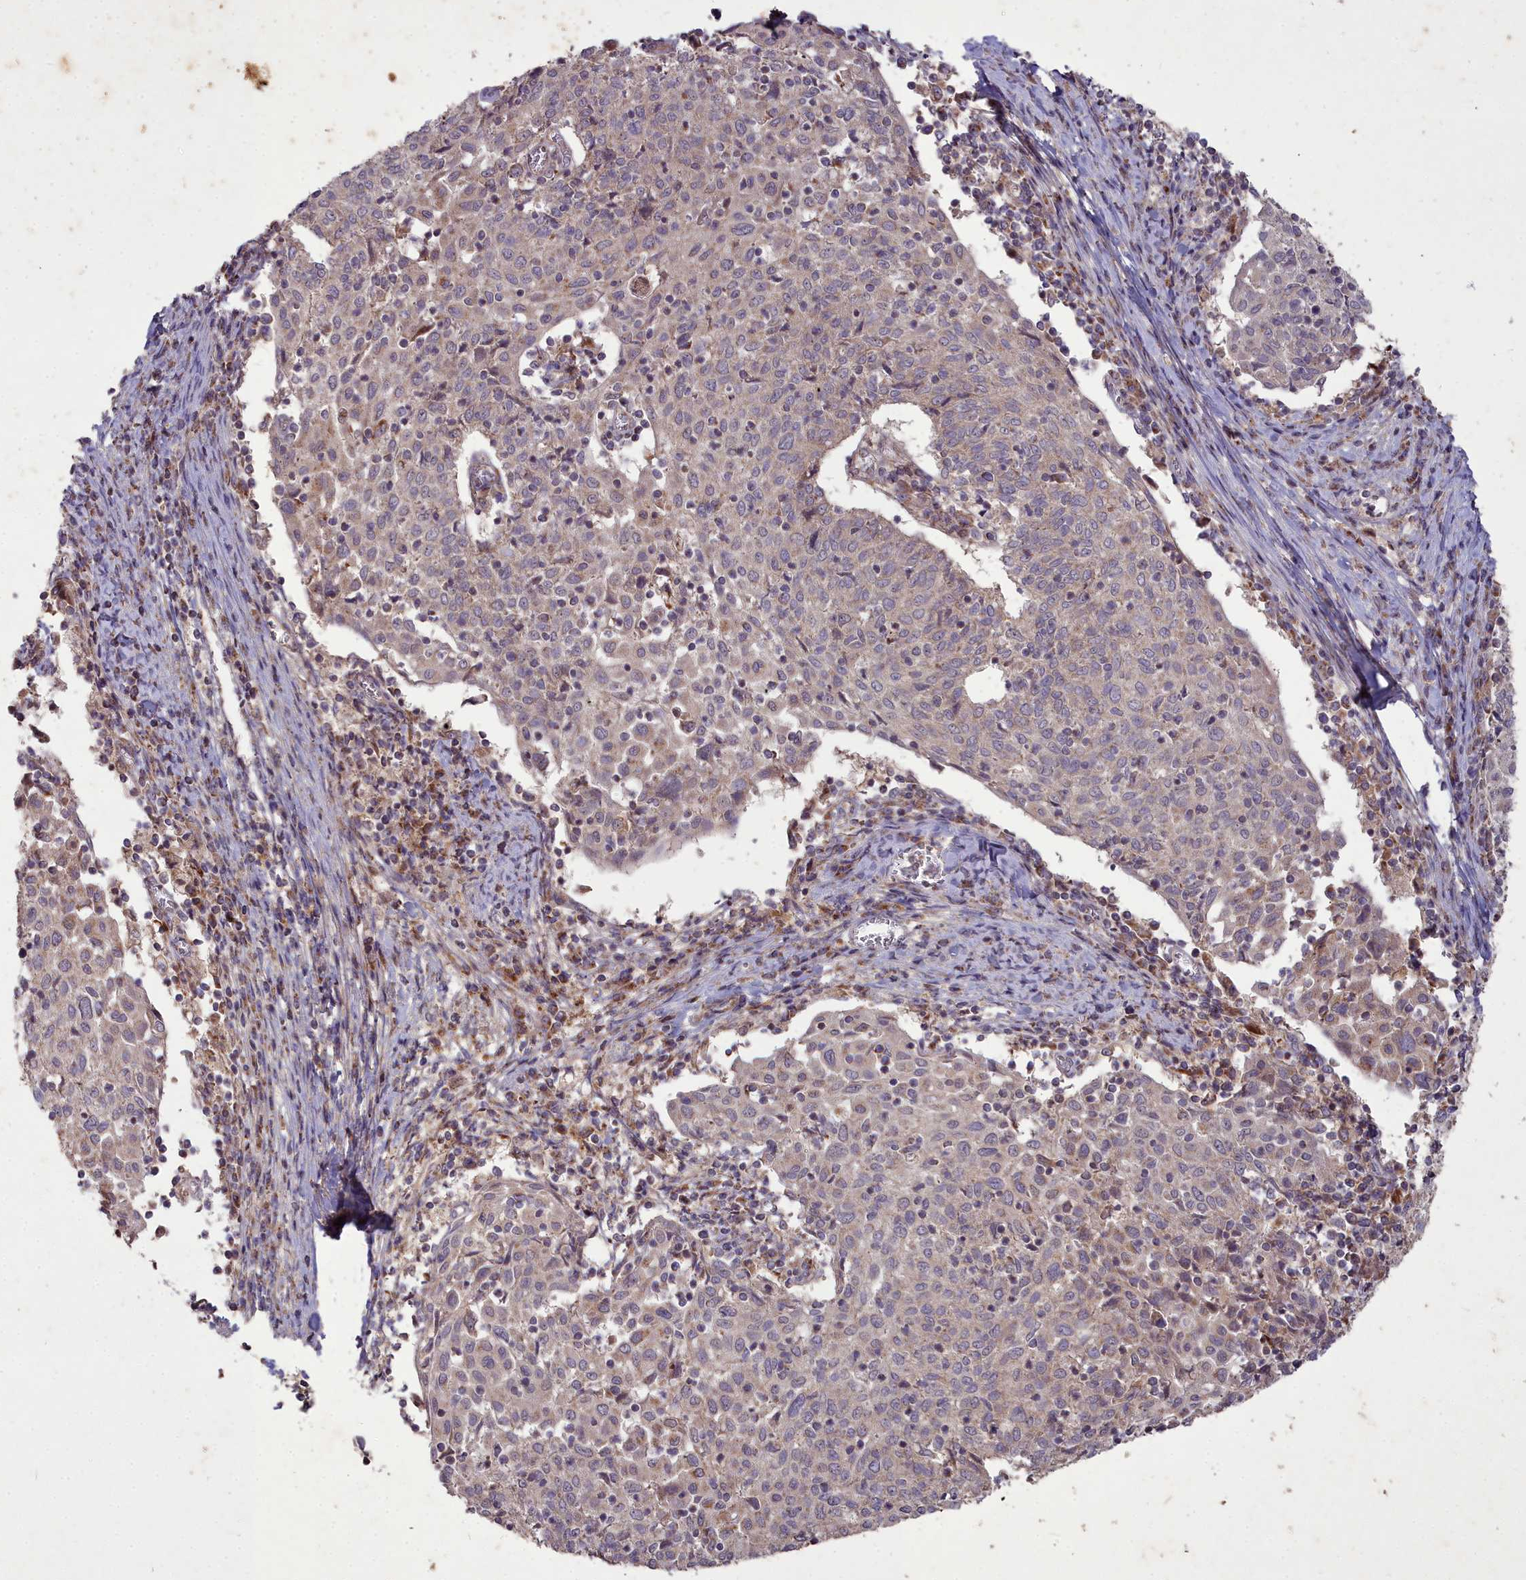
{"staining": {"intensity": "weak", "quantity": "<25%", "location": "cytoplasmic/membranous"}, "tissue": "cervical cancer", "cell_type": "Tumor cells", "image_type": "cancer", "snomed": [{"axis": "morphology", "description": "Squamous cell carcinoma, NOS"}, {"axis": "topography", "description": "Cervix"}], "caption": "This is an immunohistochemistry (IHC) micrograph of cervical cancer (squamous cell carcinoma). There is no positivity in tumor cells.", "gene": "COX11", "patient": {"sex": "female", "age": 52}}